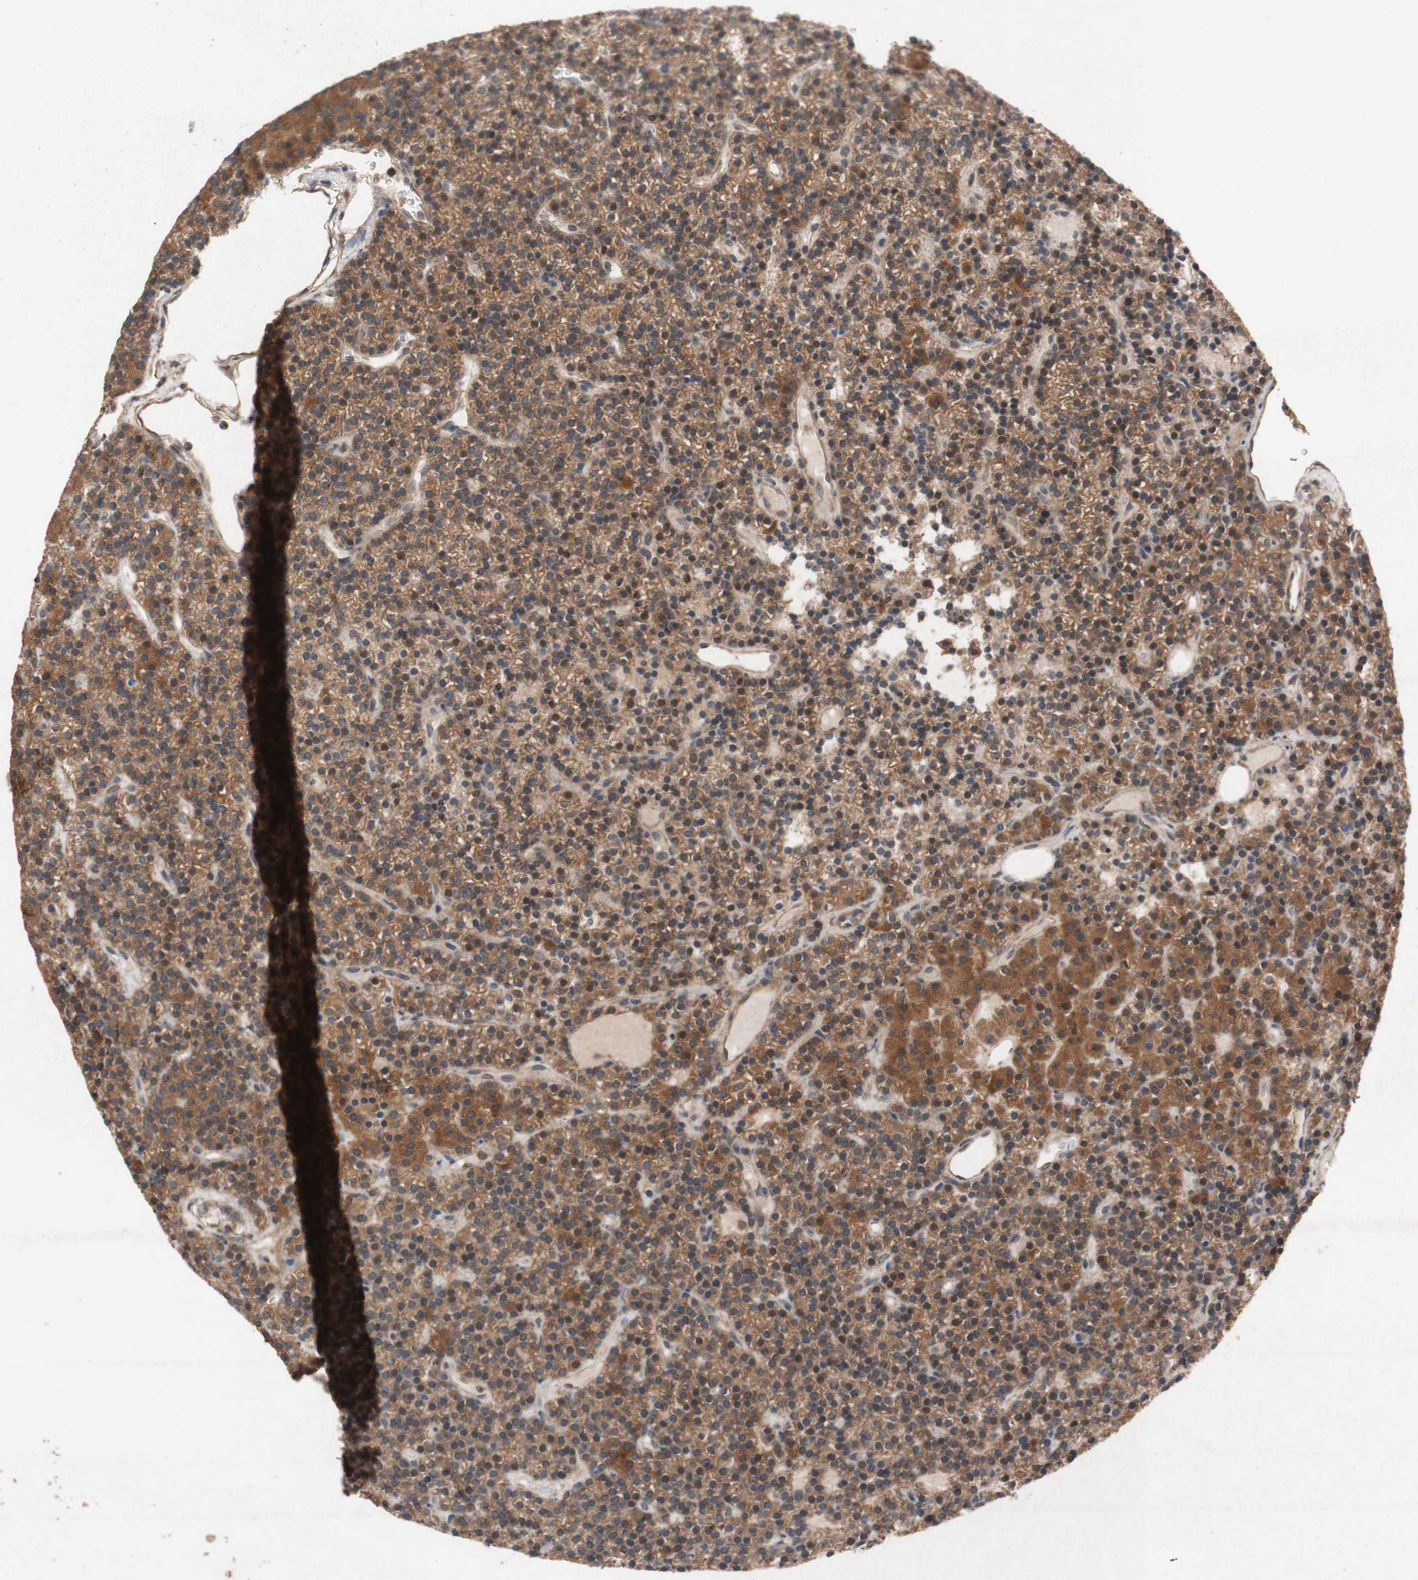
{"staining": {"intensity": "moderate", "quantity": ">75%", "location": "cytoplasmic/membranous"}, "tissue": "parathyroid gland", "cell_type": "Glandular cells", "image_type": "normal", "snomed": [{"axis": "morphology", "description": "Normal tissue, NOS"}, {"axis": "morphology", "description": "Hyperplasia, NOS"}, {"axis": "topography", "description": "Parathyroid gland"}], "caption": "A photomicrograph of parathyroid gland stained for a protein reveals moderate cytoplasmic/membranous brown staining in glandular cells. The staining was performed using DAB (3,3'-diaminobenzidine), with brown indicating positive protein expression. Nuclei are stained blue with hematoxylin.", "gene": "ATP6V1F", "patient": {"sex": "male", "age": 44}}